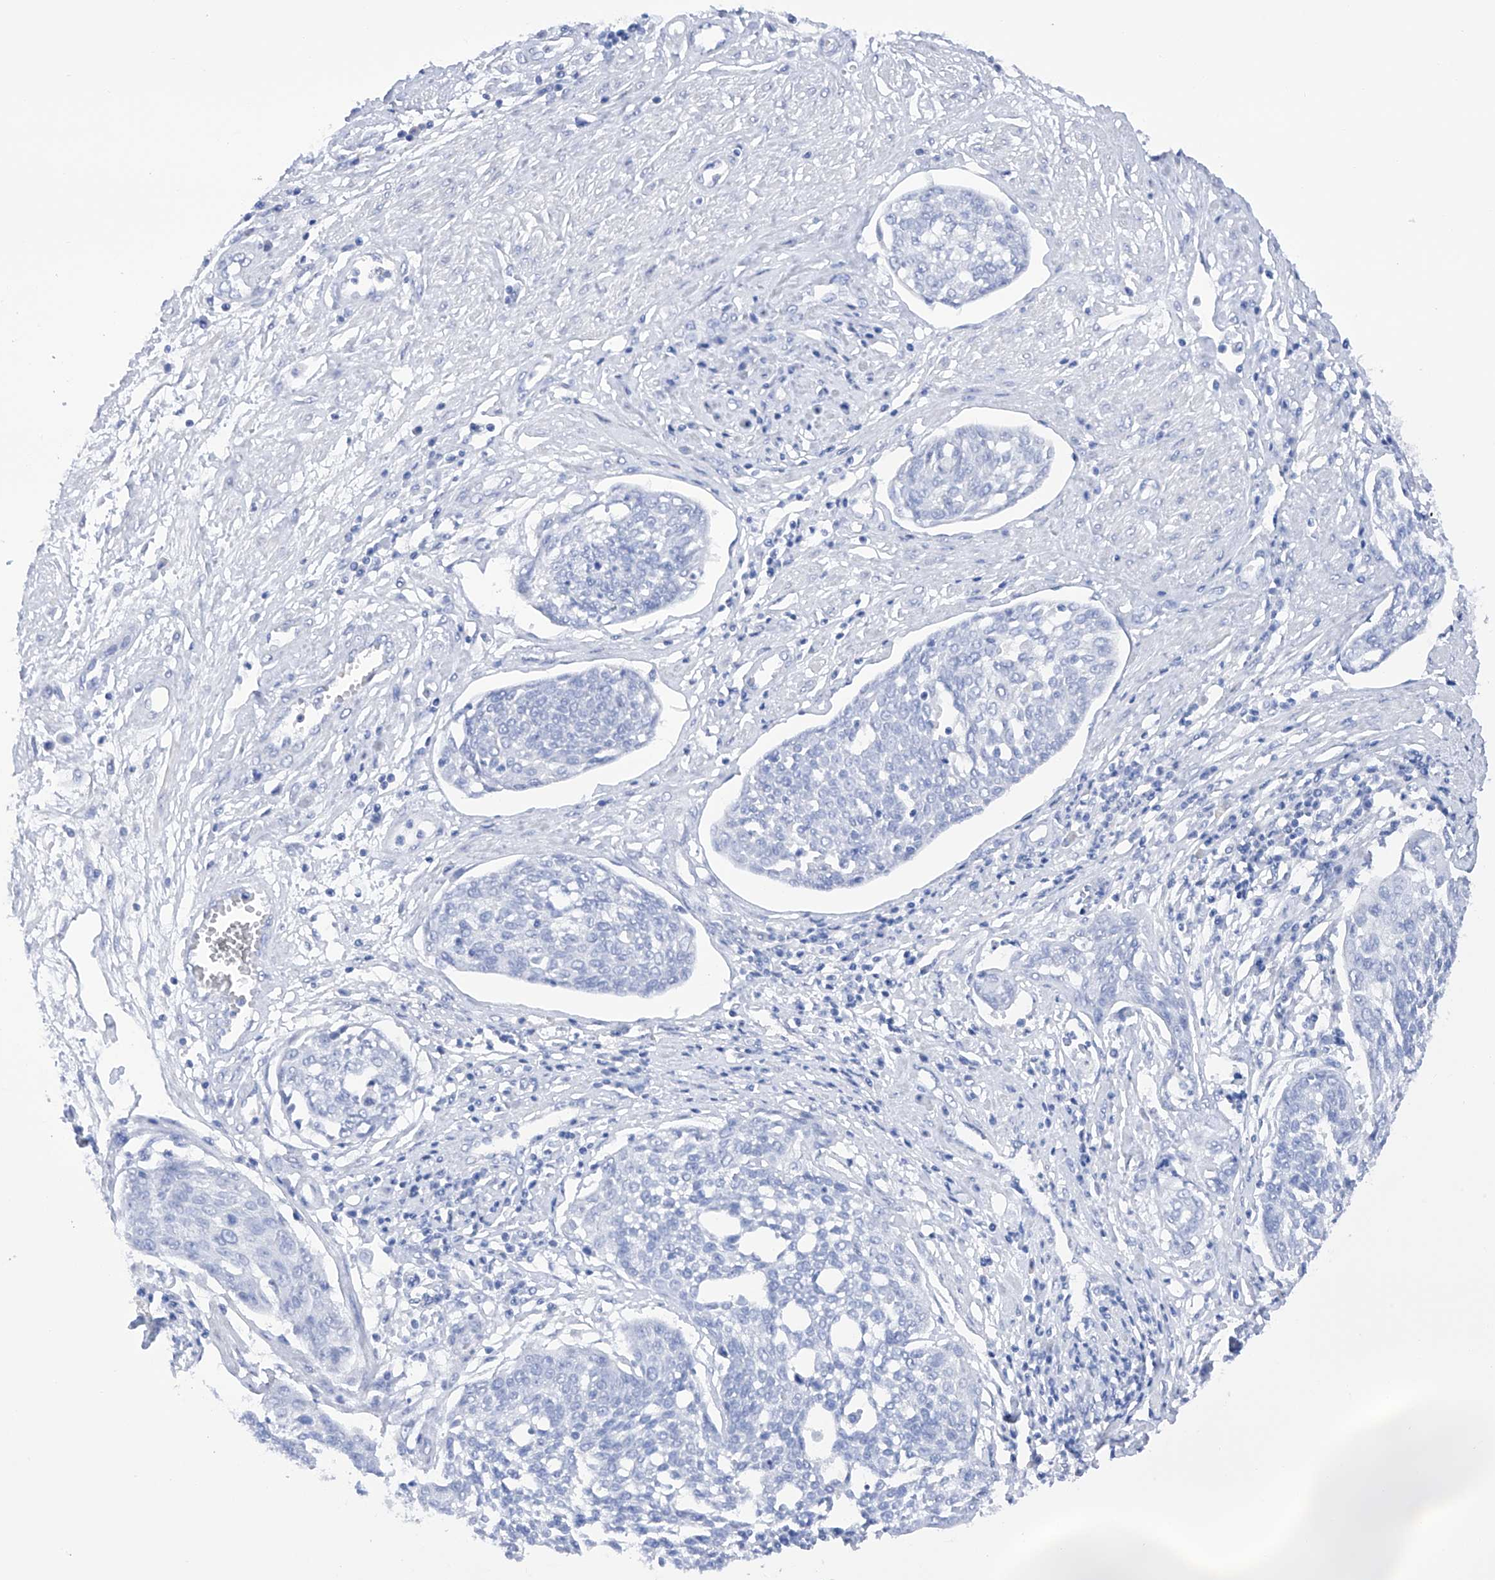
{"staining": {"intensity": "negative", "quantity": "none", "location": "none"}, "tissue": "cervical cancer", "cell_type": "Tumor cells", "image_type": "cancer", "snomed": [{"axis": "morphology", "description": "Squamous cell carcinoma, NOS"}, {"axis": "topography", "description": "Cervix"}], "caption": "Human cervical cancer (squamous cell carcinoma) stained for a protein using immunohistochemistry displays no staining in tumor cells.", "gene": "FLG", "patient": {"sex": "female", "age": 34}}